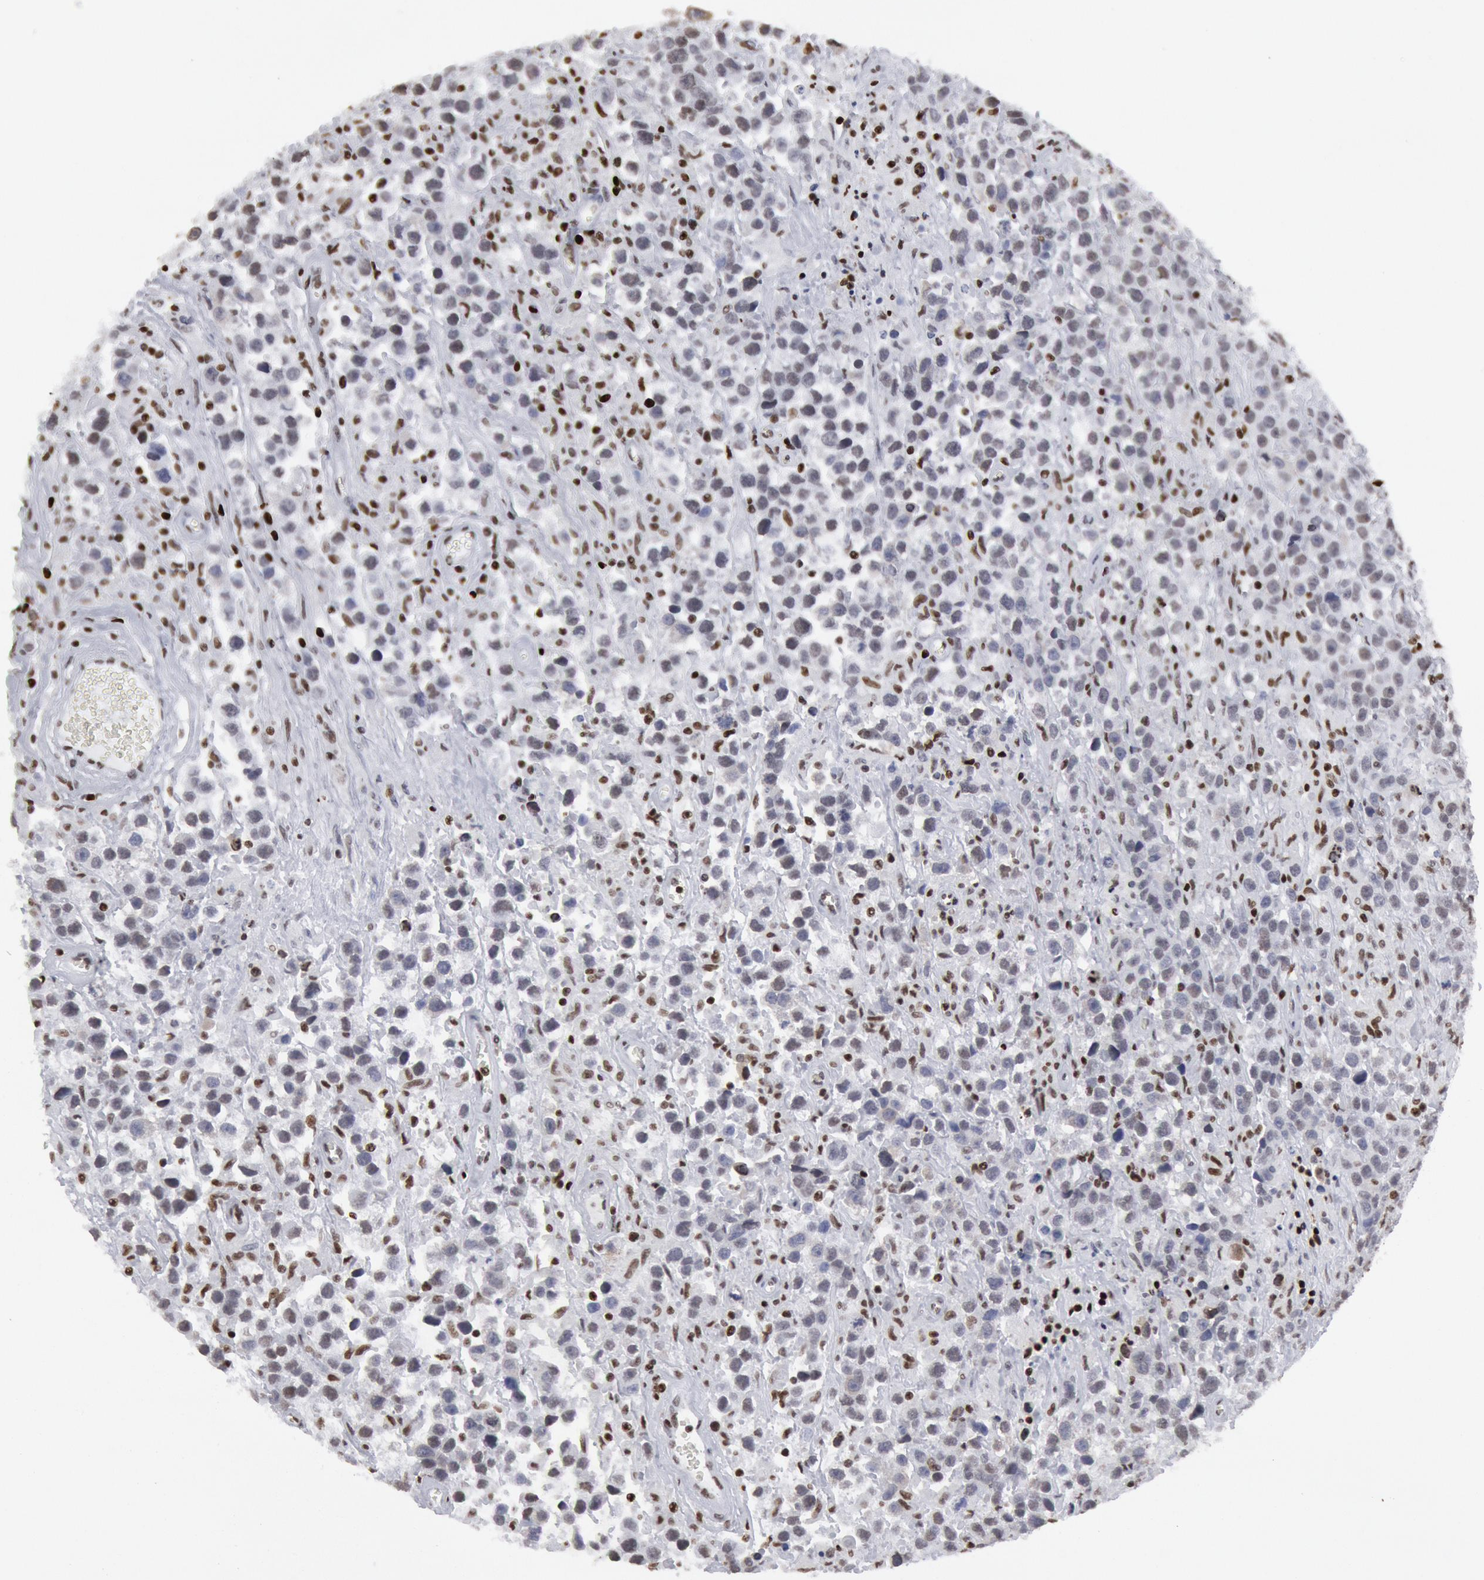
{"staining": {"intensity": "weak", "quantity": "<25%", "location": "nuclear"}, "tissue": "testis cancer", "cell_type": "Tumor cells", "image_type": "cancer", "snomed": [{"axis": "morphology", "description": "Seminoma, NOS"}, {"axis": "topography", "description": "Testis"}], "caption": "Human testis seminoma stained for a protein using immunohistochemistry (IHC) demonstrates no expression in tumor cells.", "gene": "SUB1", "patient": {"sex": "male", "age": 43}}